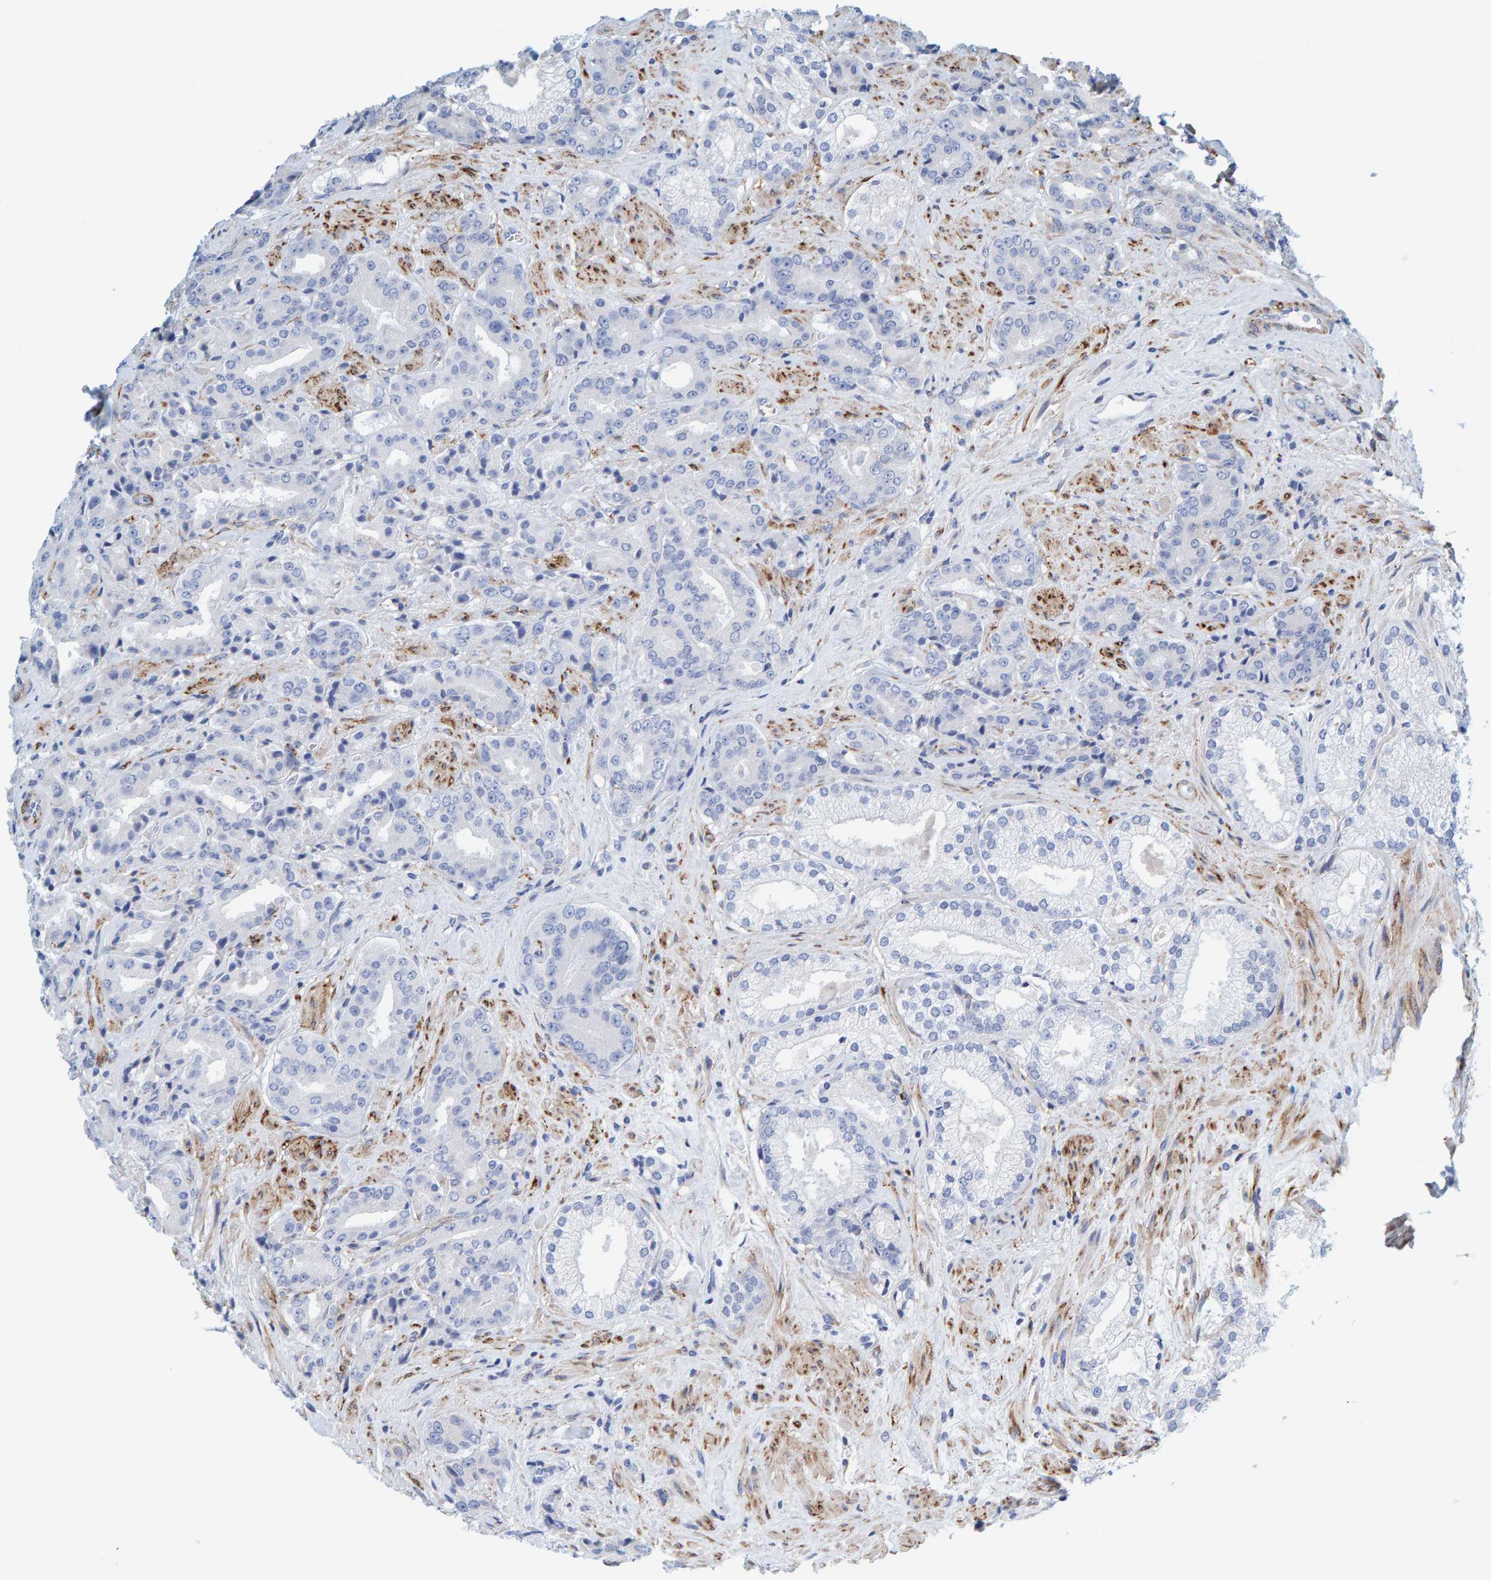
{"staining": {"intensity": "negative", "quantity": "none", "location": "none"}, "tissue": "prostate cancer", "cell_type": "Tumor cells", "image_type": "cancer", "snomed": [{"axis": "morphology", "description": "Adenocarcinoma, High grade"}, {"axis": "topography", "description": "Prostate"}], "caption": "High magnification brightfield microscopy of prostate adenocarcinoma (high-grade) stained with DAB (3,3'-diaminobenzidine) (brown) and counterstained with hematoxylin (blue): tumor cells show no significant expression.", "gene": "MAP1B", "patient": {"sex": "male", "age": 71}}